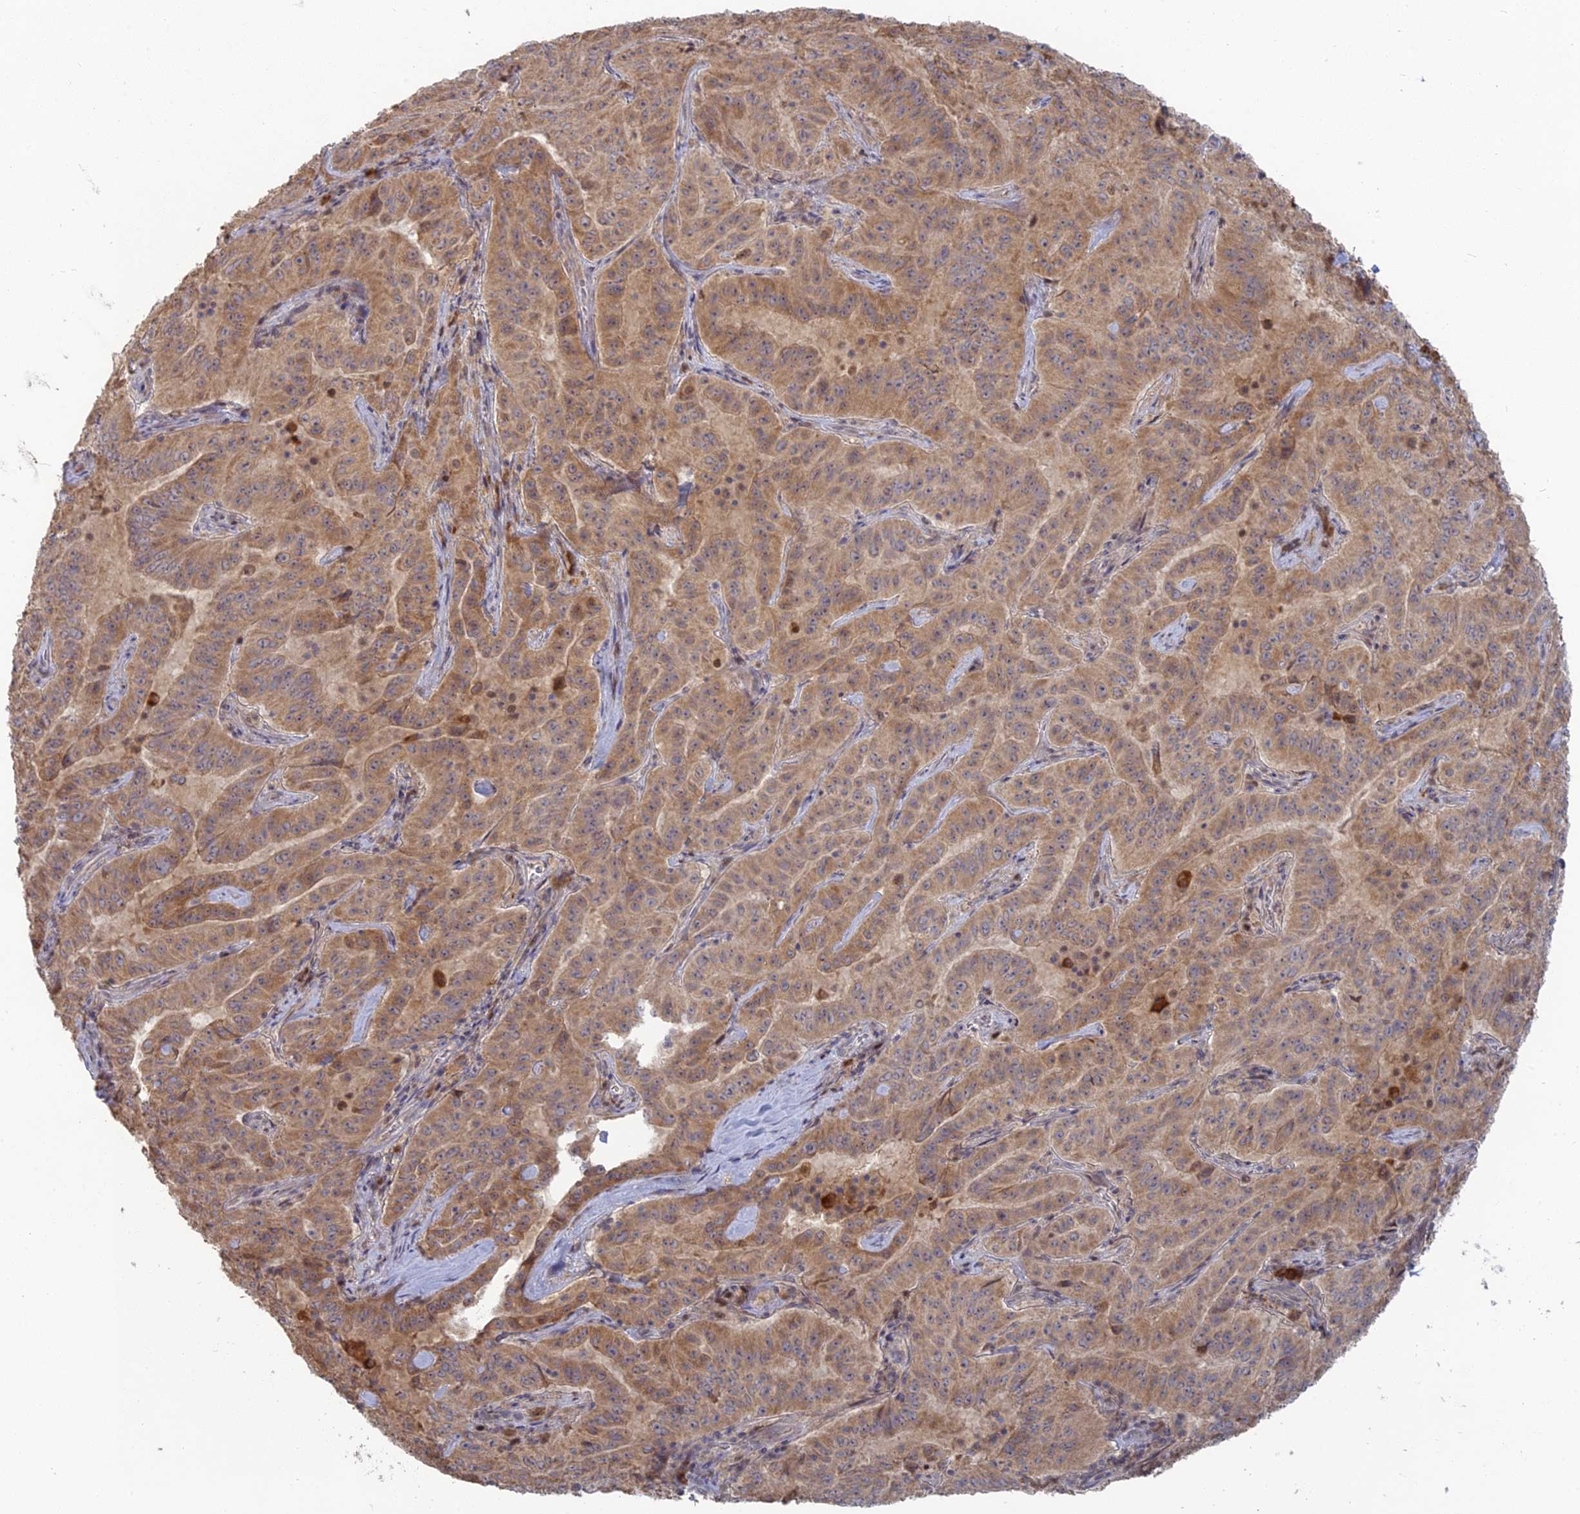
{"staining": {"intensity": "moderate", "quantity": ">75%", "location": "cytoplasmic/membranous"}, "tissue": "pancreatic cancer", "cell_type": "Tumor cells", "image_type": "cancer", "snomed": [{"axis": "morphology", "description": "Adenocarcinoma, NOS"}, {"axis": "topography", "description": "Pancreas"}], "caption": "Immunohistochemical staining of human adenocarcinoma (pancreatic) exhibits medium levels of moderate cytoplasmic/membranous protein staining in approximately >75% of tumor cells. (DAB (3,3'-diaminobenzidine) IHC, brown staining for protein, blue staining for nuclei).", "gene": "TMEM208", "patient": {"sex": "male", "age": 63}}